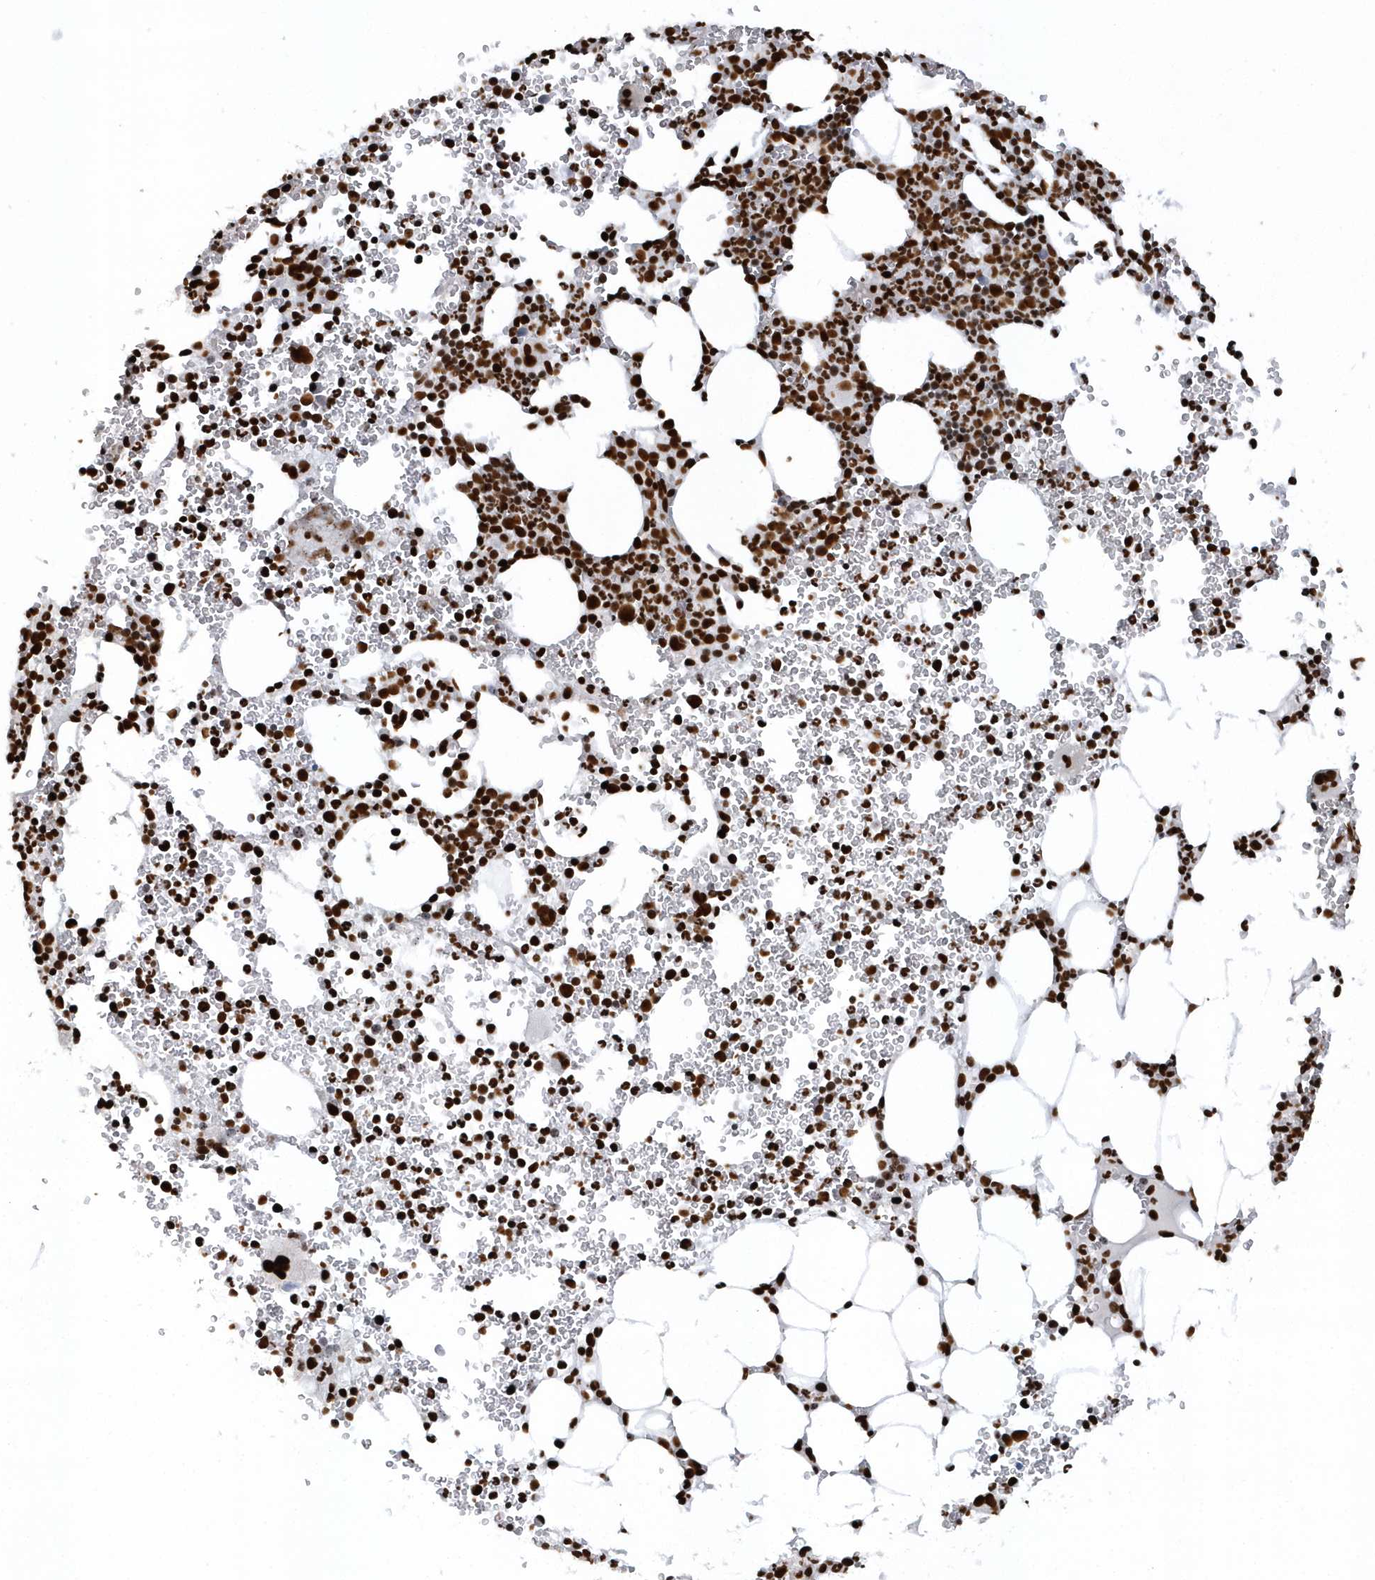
{"staining": {"intensity": "strong", "quantity": "25%-75%", "location": "nuclear"}, "tissue": "bone marrow", "cell_type": "Hematopoietic cells", "image_type": "normal", "snomed": [{"axis": "morphology", "description": "Normal tissue, NOS"}, {"axis": "topography", "description": "Bone marrow"}], "caption": "A histopathology image of human bone marrow stained for a protein displays strong nuclear brown staining in hematopoietic cells. (DAB = brown stain, brightfield microscopy at high magnification).", "gene": "SUMO2", "patient": {"sex": "female", "age": 78}}